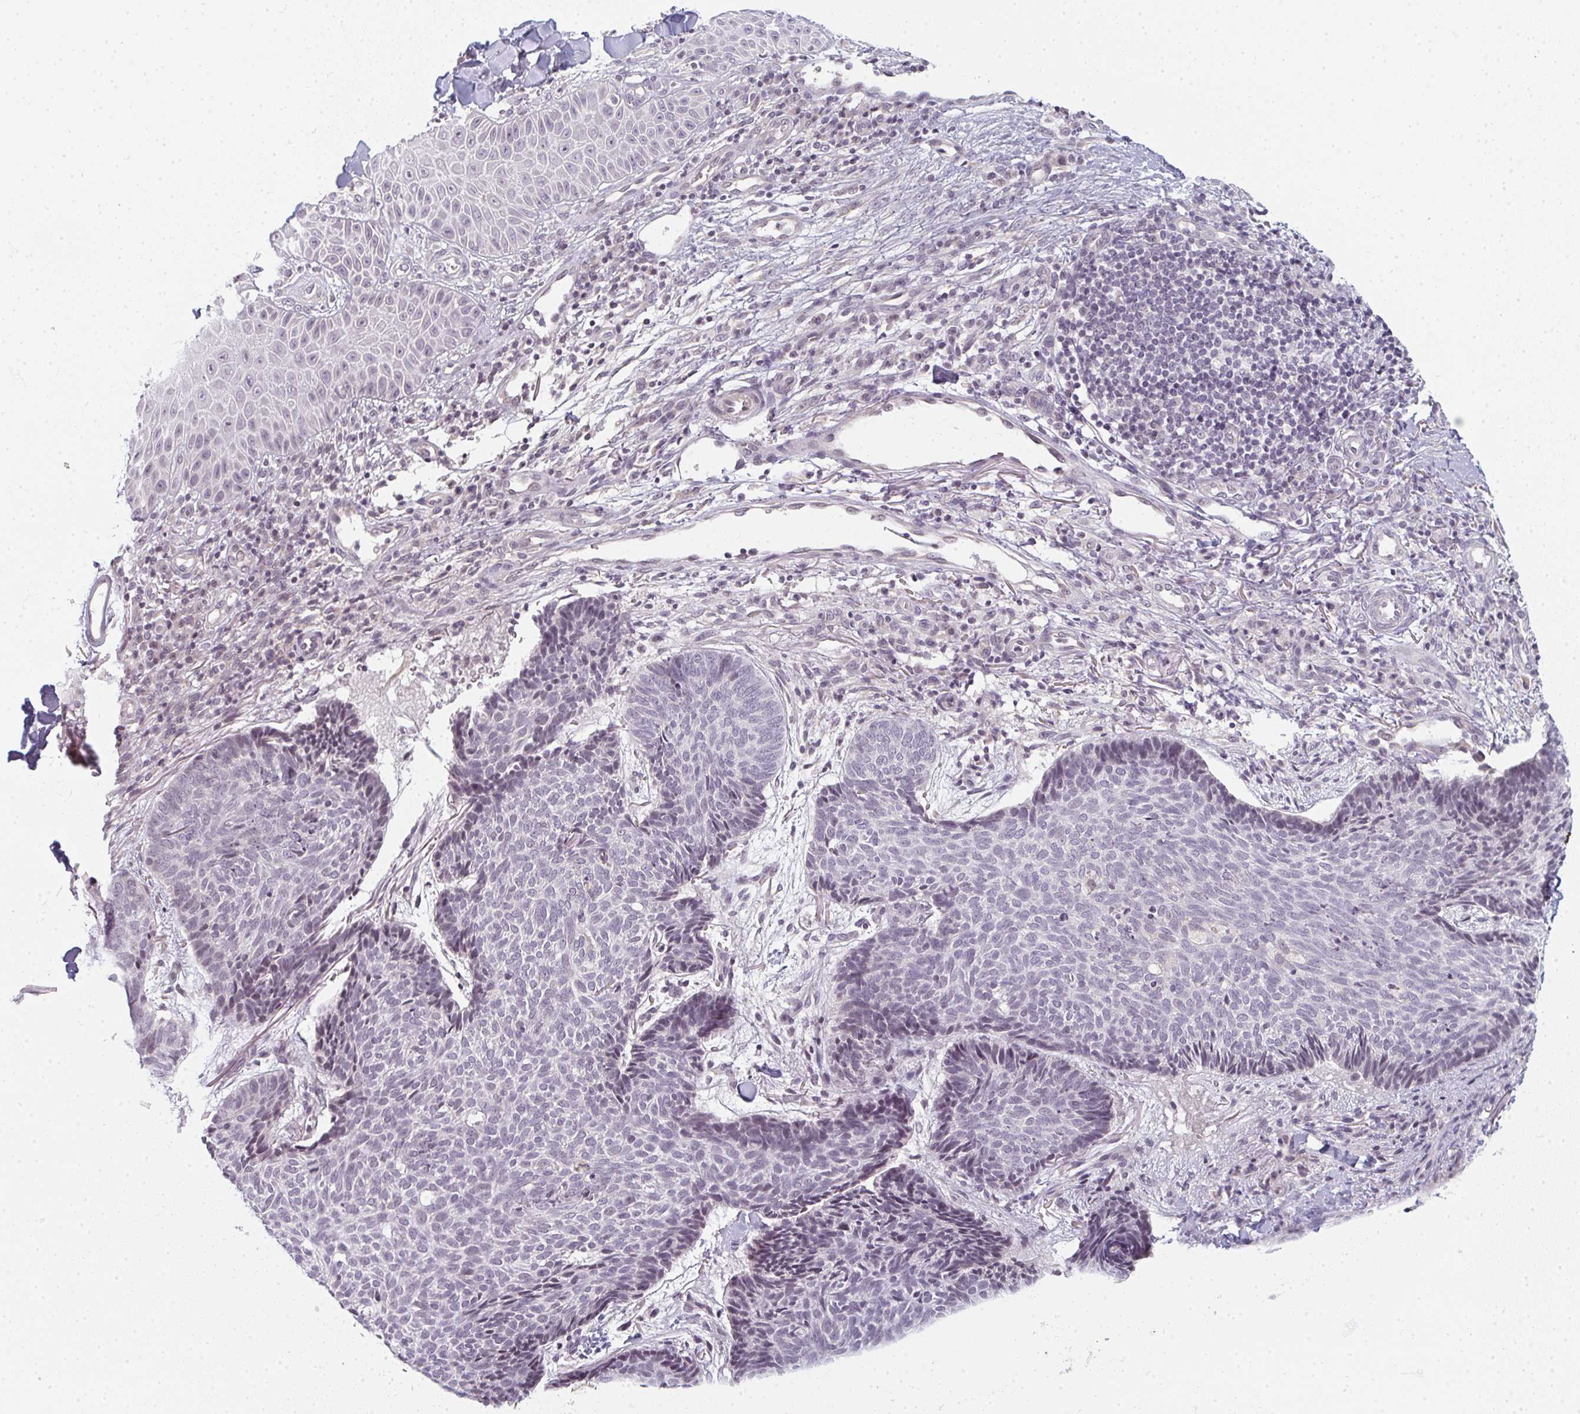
{"staining": {"intensity": "weak", "quantity": "<25%", "location": "nuclear"}, "tissue": "skin cancer", "cell_type": "Tumor cells", "image_type": "cancer", "snomed": [{"axis": "morphology", "description": "Normal tissue, NOS"}, {"axis": "morphology", "description": "Basal cell carcinoma"}, {"axis": "topography", "description": "Skin"}], "caption": "Tumor cells show no significant positivity in basal cell carcinoma (skin).", "gene": "RBBP6", "patient": {"sex": "male", "age": 50}}